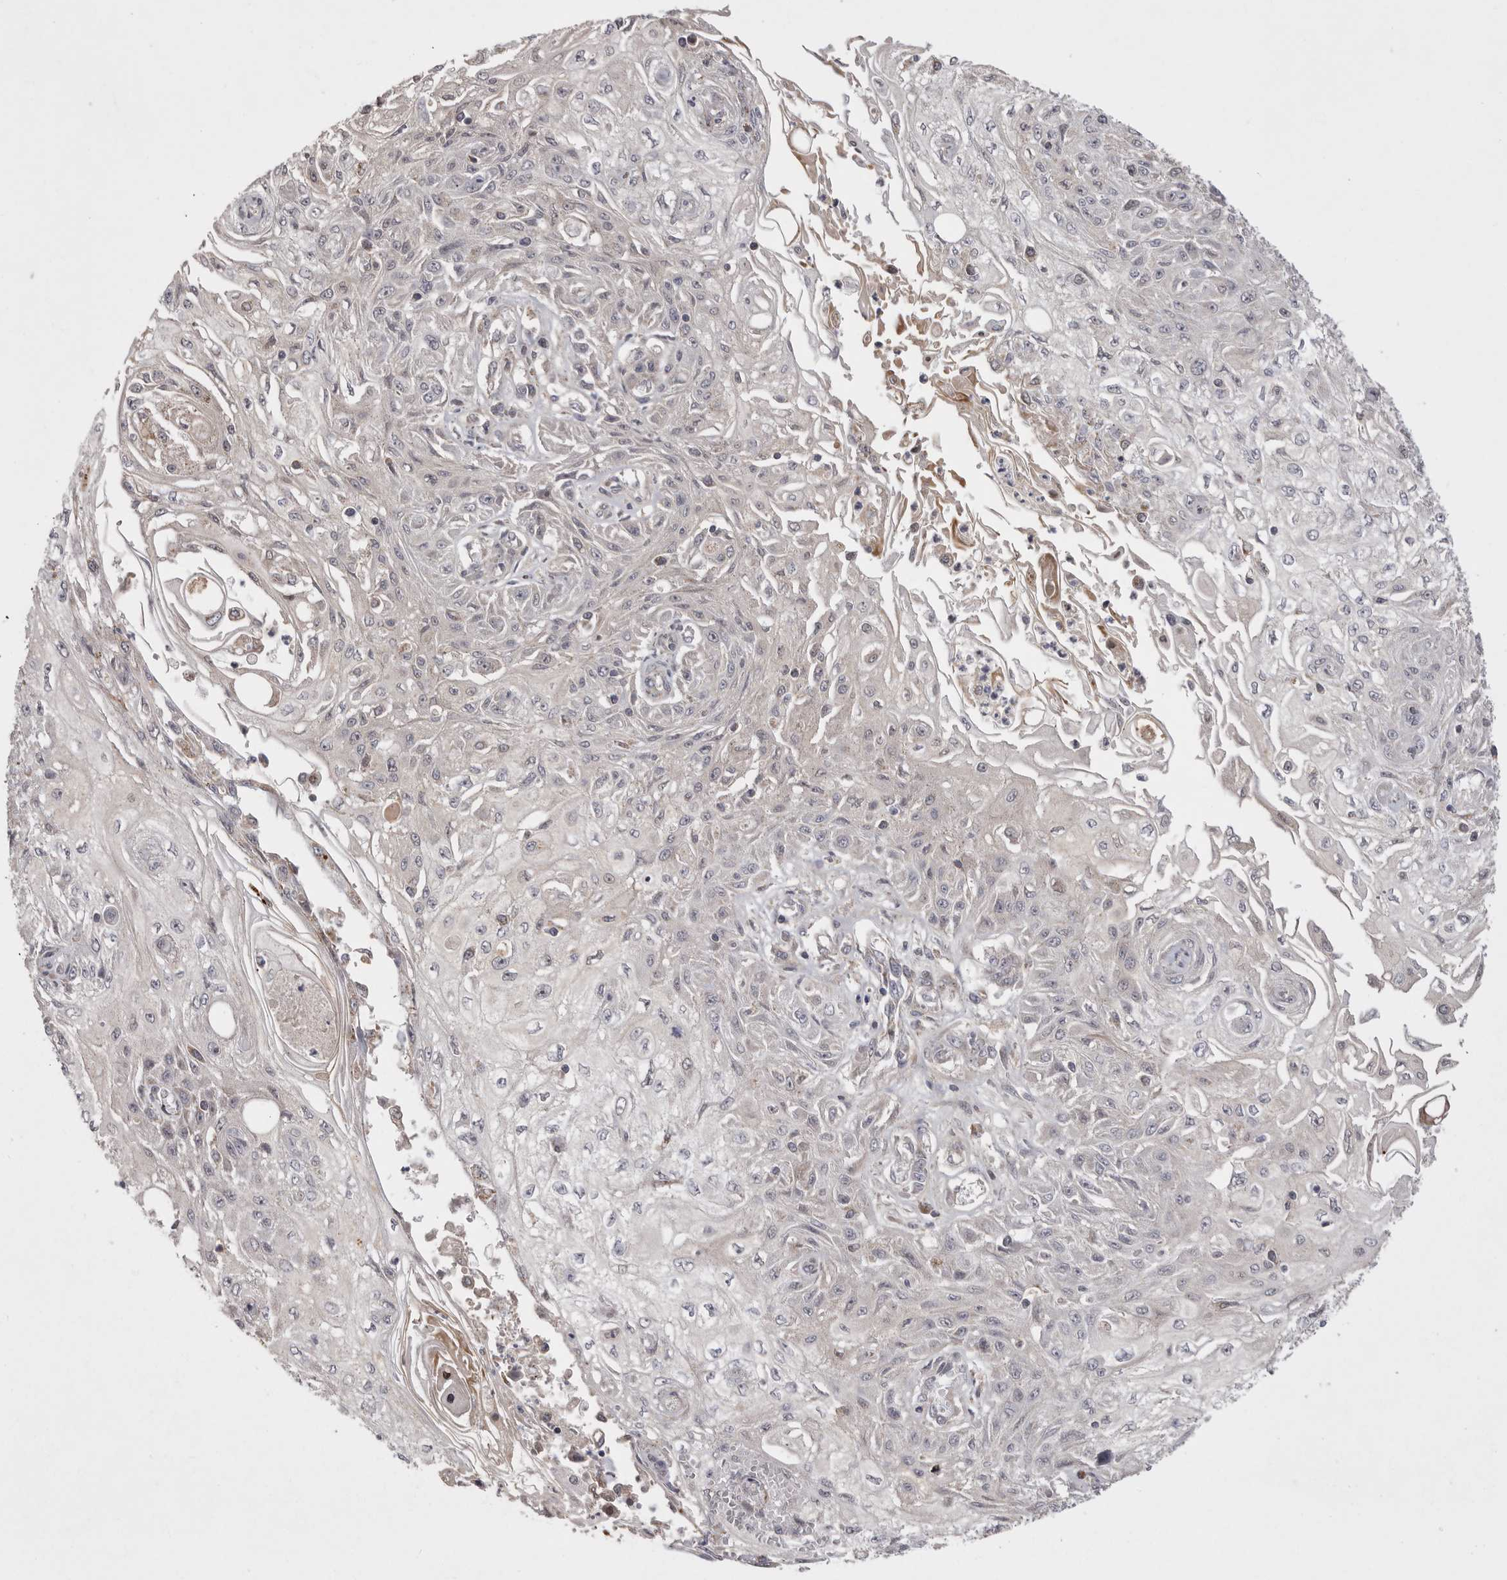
{"staining": {"intensity": "negative", "quantity": "none", "location": "none"}, "tissue": "skin cancer", "cell_type": "Tumor cells", "image_type": "cancer", "snomed": [{"axis": "morphology", "description": "Squamous cell carcinoma, NOS"}, {"axis": "morphology", "description": "Squamous cell carcinoma, metastatic, NOS"}, {"axis": "topography", "description": "Skin"}, {"axis": "topography", "description": "Lymph node"}], "caption": "Immunohistochemistry (IHC) of squamous cell carcinoma (skin) exhibits no positivity in tumor cells.", "gene": "KYAT3", "patient": {"sex": "male", "age": 75}}